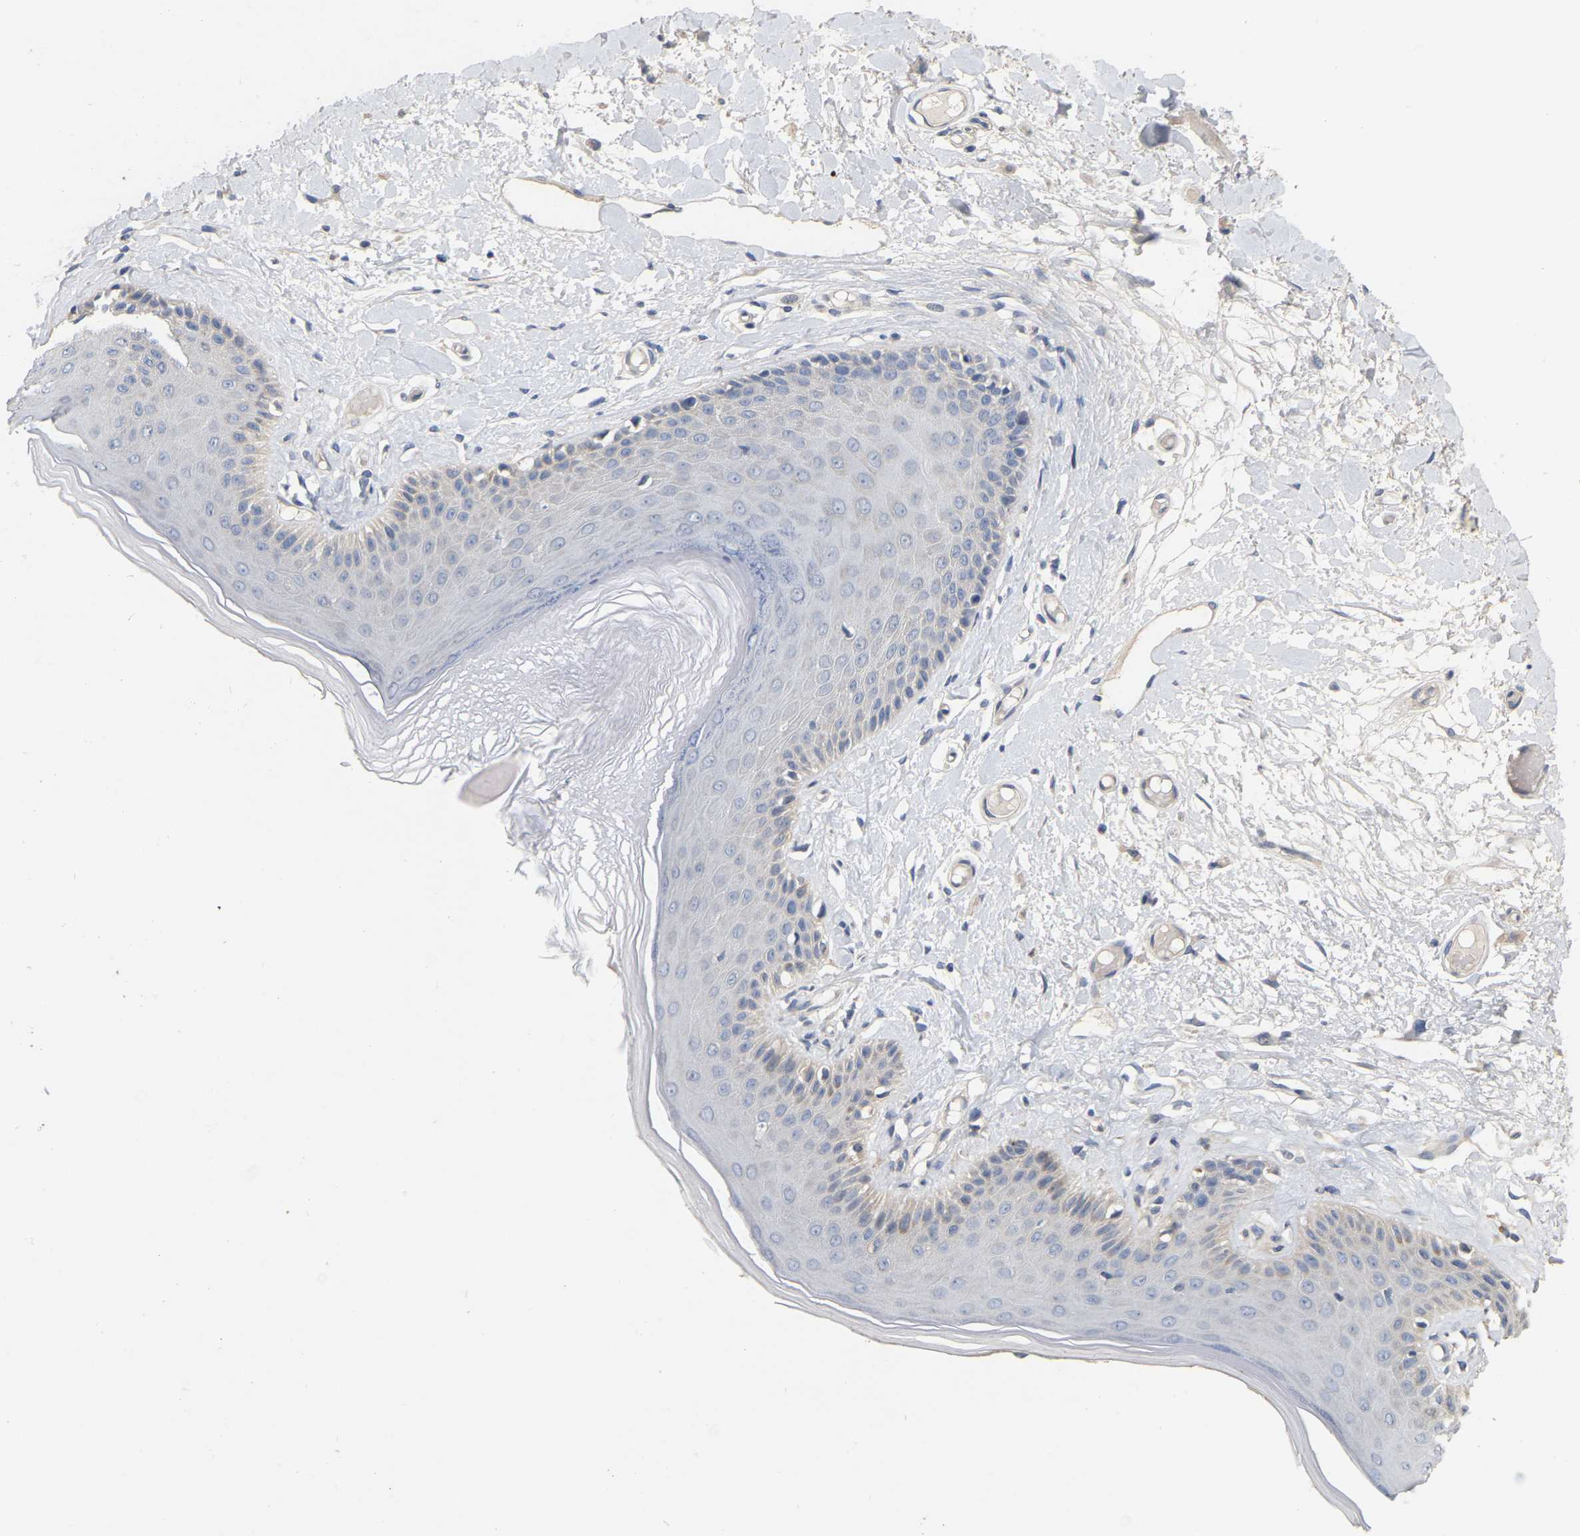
{"staining": {"intensity": "moderate", "quantity": "<25%", "location": "cytoplasmic/membranous"}, "tissue": "skin", "cell_type": "Epidermal cells", "image_type": "normal", "snomed": [{"axis": "morphology", "description": "Normal tissue, NOS"}, {"axis": "topography", "description": "Vulva"}], "caption": "Epidermal cells reveal low levels of moderate cytoplasmic/membranous expression in about <25% of cells in unremarkable skin.", "gene": "SSH1", "patient": {"sex": "female", "age": 73}}